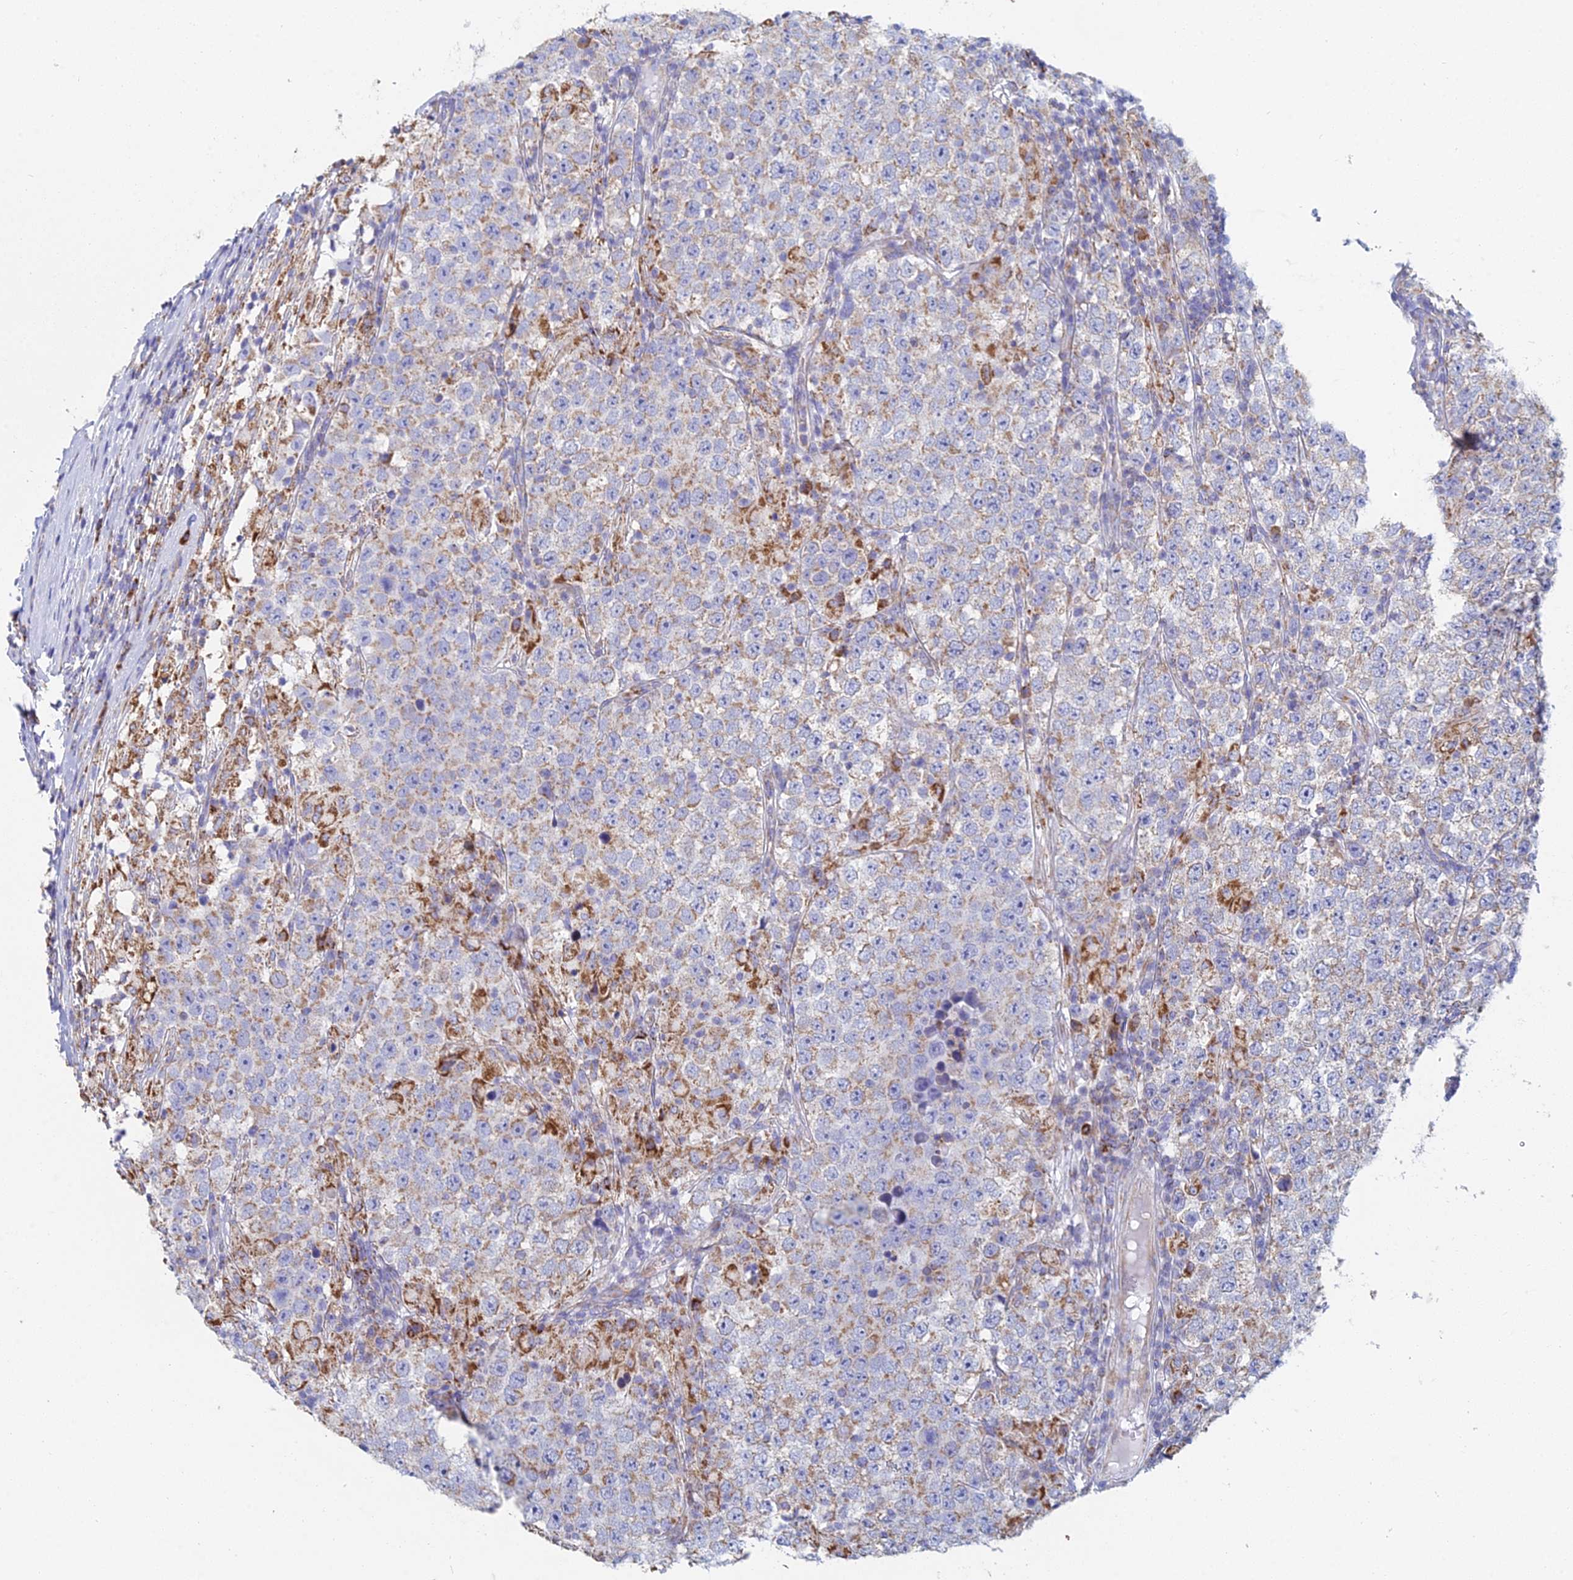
{"staining": {"intensity": "weak", "quantity": ">75%", "location": "cytoplasmic/membranous"}, "tissue": "testis cancer", "cell_type": "Tumor cells", "image_type": "cancer", "snomed": [{"axis": "morphology", "description": "Normal tissue, NOS"}, {"axis": "morphology", "description": "Urothelial carcinoma, High grade"}, {"axis": "morphology", "description": "Seminoma, NOS"}, {"axis": "morphology", "description": "Carcinoma, Embryonal, NOS"}, {"axis": "topography", "description": "Urinary bladder"}, {"axis": "topography", "description": "Testis"}], "caption": "Immunohistochemistry (IHC) of testis seminoma demonstrates low levels of weak cytoplasmic/membranous staining in approximately >75% of tumor cells.", "gene": "CRACR2B", "patient": {"sex": "male", "age": 41}}